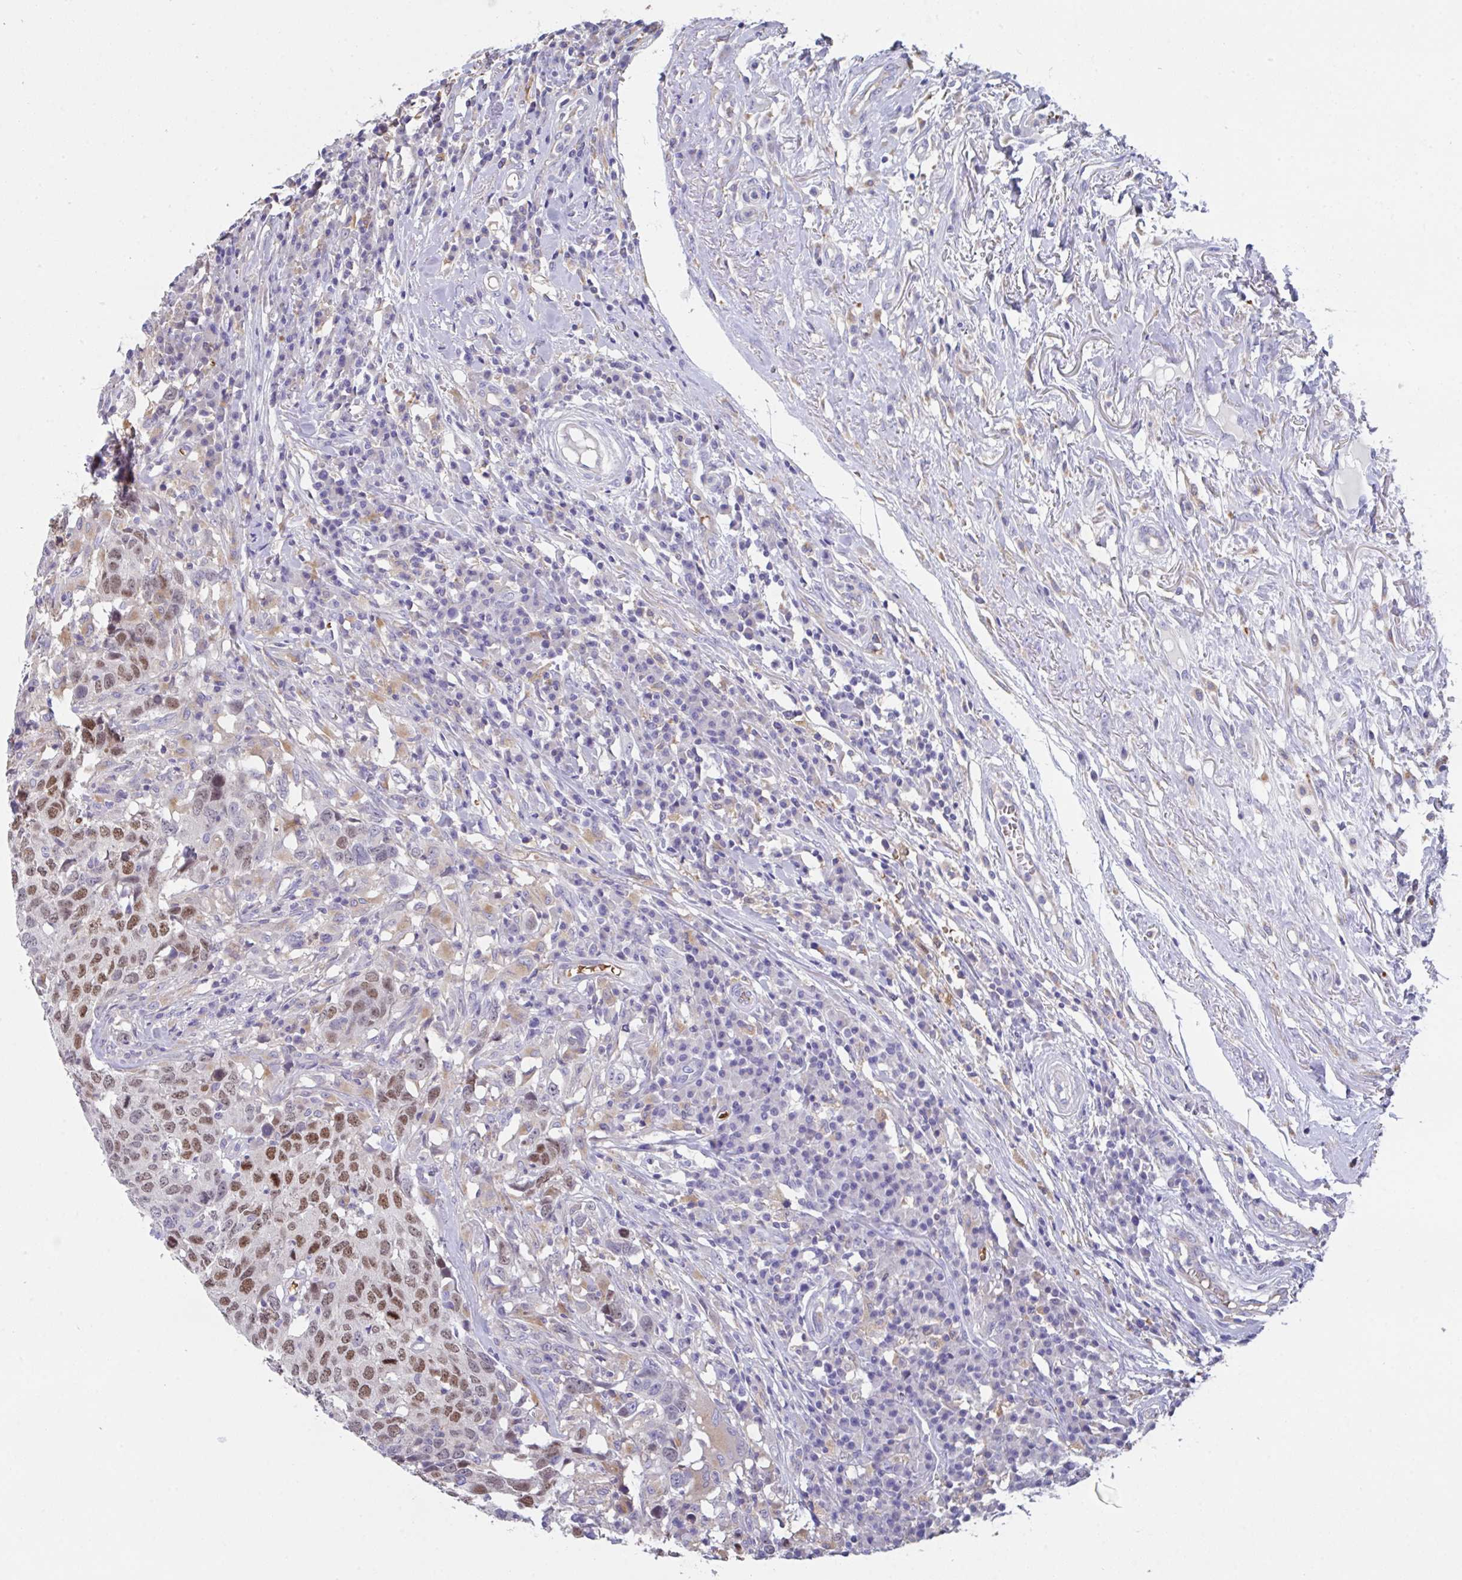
{"staining": {"intensity": "moderate", "quantity": ">75%", "location": "nuclear"}, "tissue": "head and neck cancer", "cell_type": "Tumor cells", "image_type": "cancer", "snomed": [{"axis": "morphology", "description": "Normal tissue, NOS"}, {"axis": "morphology", "description": "Squamous cell carcinoma, NOS"}, {"axis": "topography", "description": "Skeletal muscle"}, {"axis": "topography", "description": "Vascular tissue"}, {"axis": "topography", "description": "Peripheral nerve tissue"}, {"axis": "topography", "description": "Head-Neck"}], "caption": "Protein analysis of head and neck squamous cell carcinoma tissue displays moderate nuclear staining in approximately >75% of tumor cells.", "gene": "TFAP2C", "patient": {"sex": "male", "age": 66}}